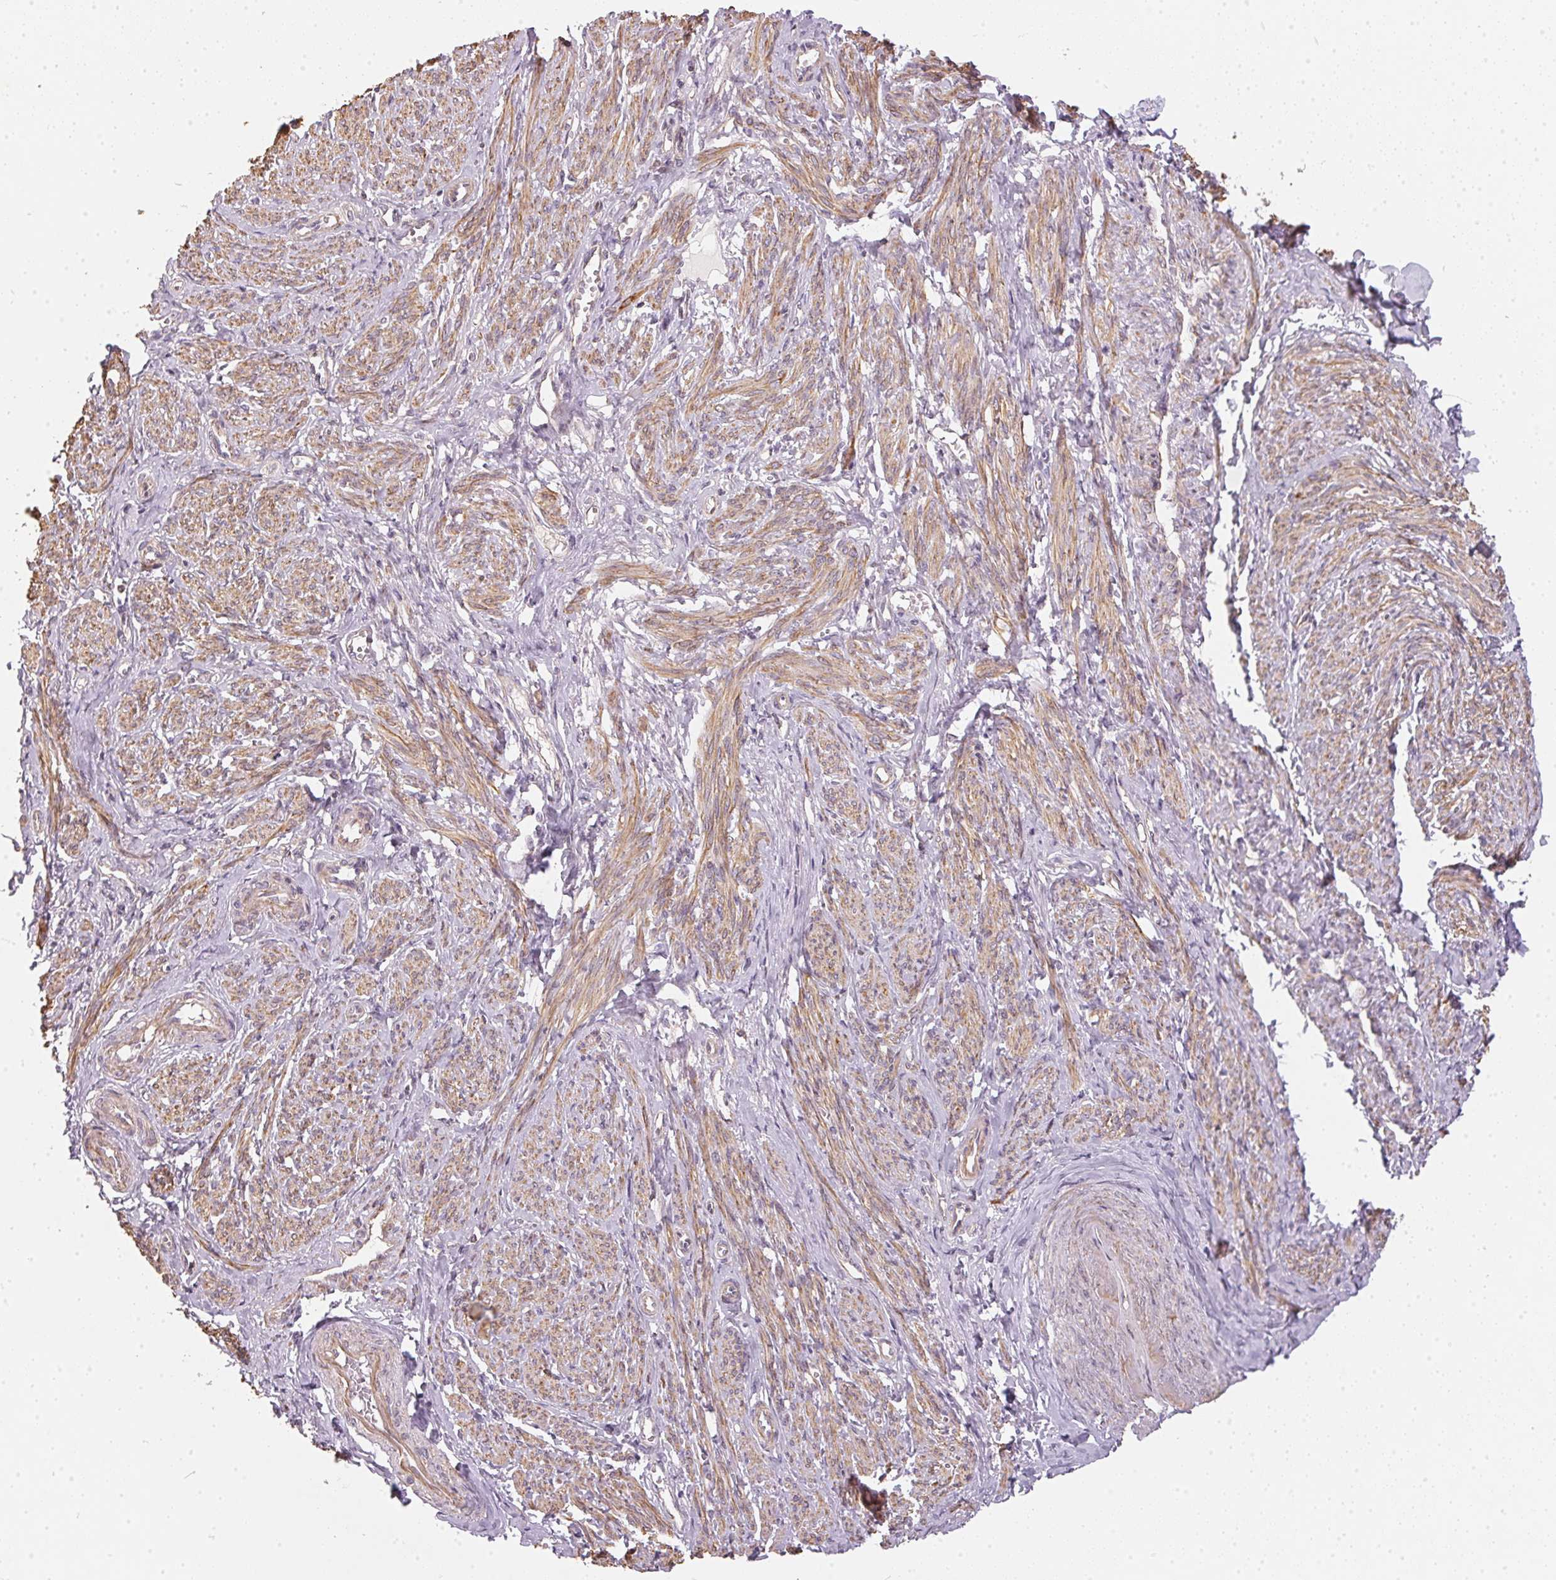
{"staining": {"intensity": "moderate", "quantity": ">75%", "location": "cytoplasmic/membranous"}, "tissue": "smooth muscle", "cell_type": "Smooth muscle cells", "image_type": "normal", "snomed": [{"axis": "morphology", "description": "Normal tissue, NOS"}, {"axis": "topography", "description": "Smooth muscle"}], "caption": "Immunohistochemistry (IHC) photomicrograph of benign smooth muscle: smooth muscle stained using immunohistochemistry (IHC) exhibits medium levels of moderate protein expression localized specifically in the cytoplasmic/membranous of smooth muscle cells, appearing as a cytoplasmic/membranous brown color.", "gene": "VWA5B2", "patient": {"sex": "female", "age": 65}}